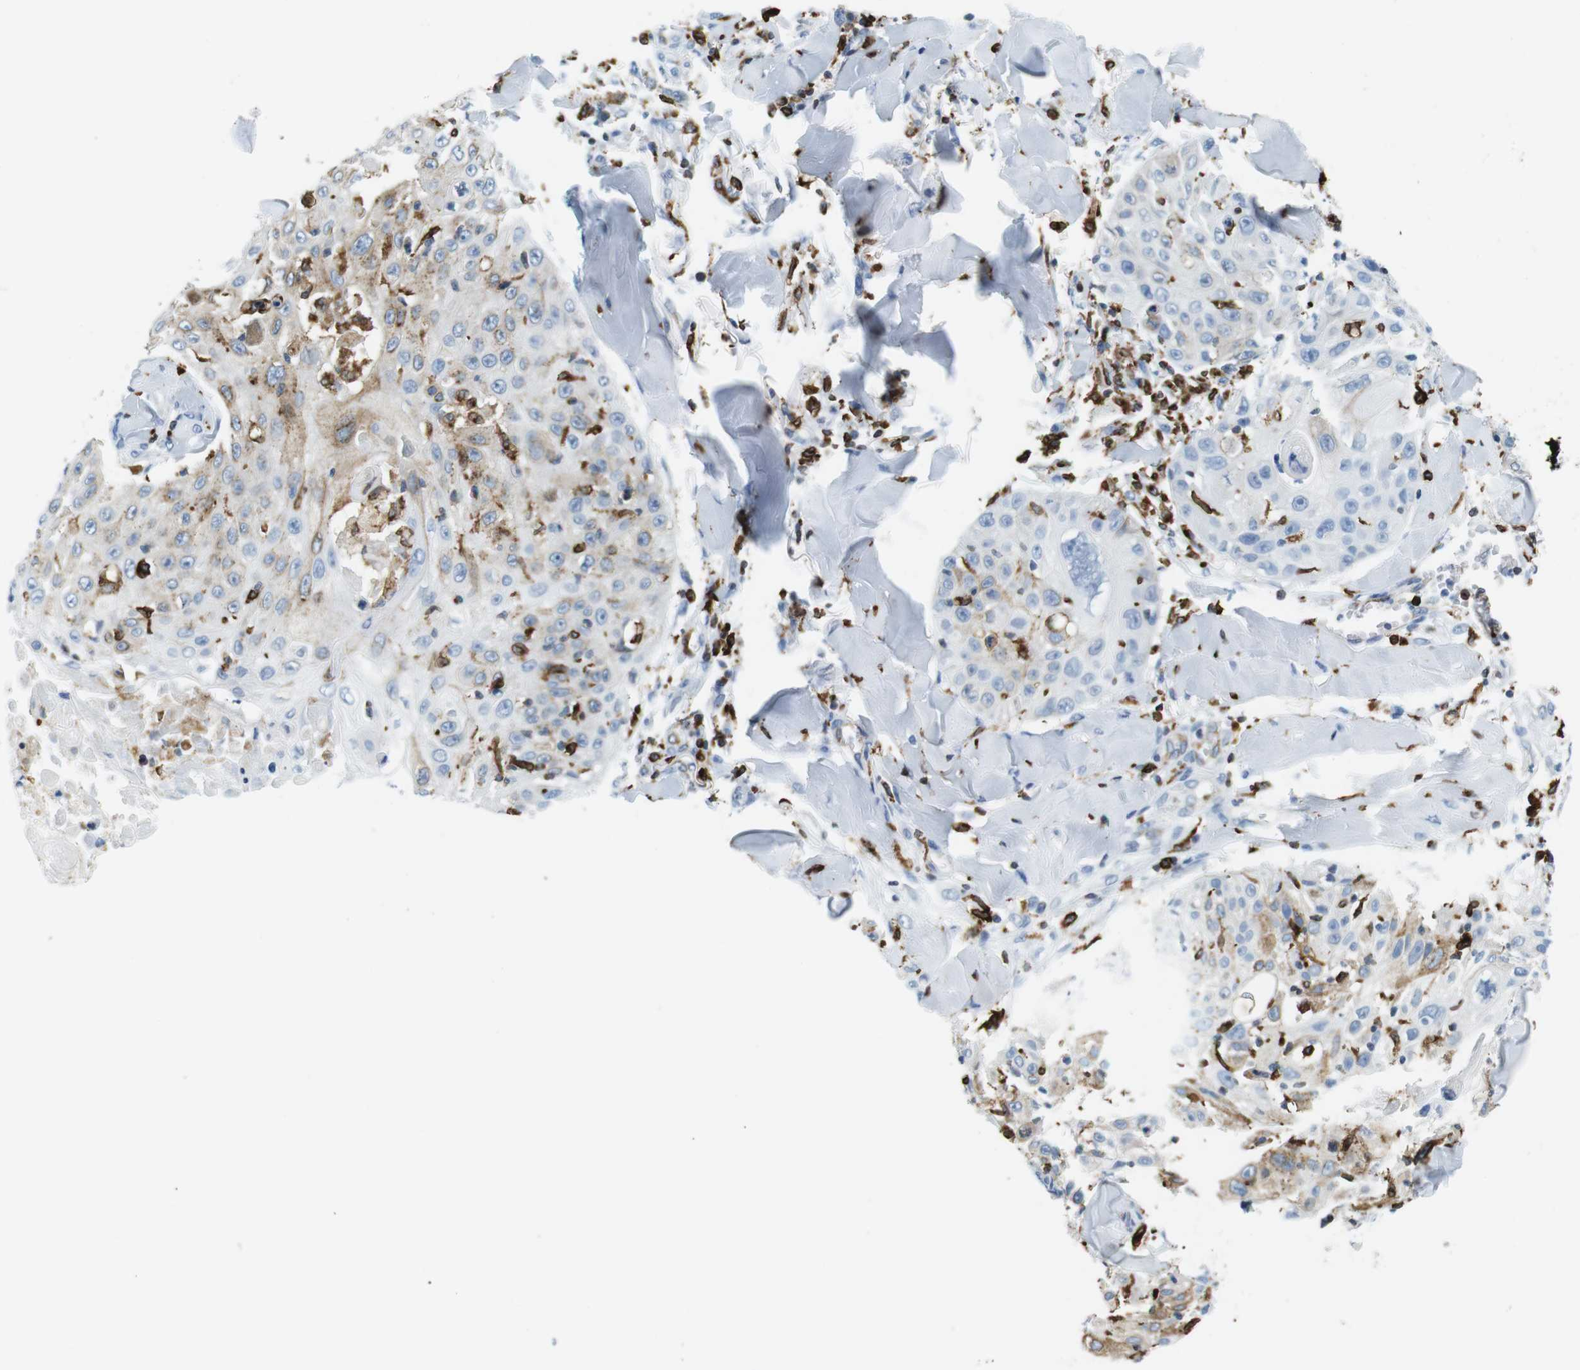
{"staining": {"intensity": "moderate", "quantity": "<25%", "location": "cytoplasmic/membranous"}, "tissue": "skin cancer", "cell_type": "Tumor cells", "image_type": "cancer", "snomed": [{"axis": "morphology", "description": "Squamous cell carcinoma, NOS"}, {"axis": "topography", "description": "Skin"}], "caption": "Protein analysis of skin cancer (squamous cell carcinoma) tissue demonstrates moderate cytoplasmic/membranous positivity in approximately <25% of tumor cells.", "gene": "CIITA", "patient": {"sex": "male", "age": 86}}